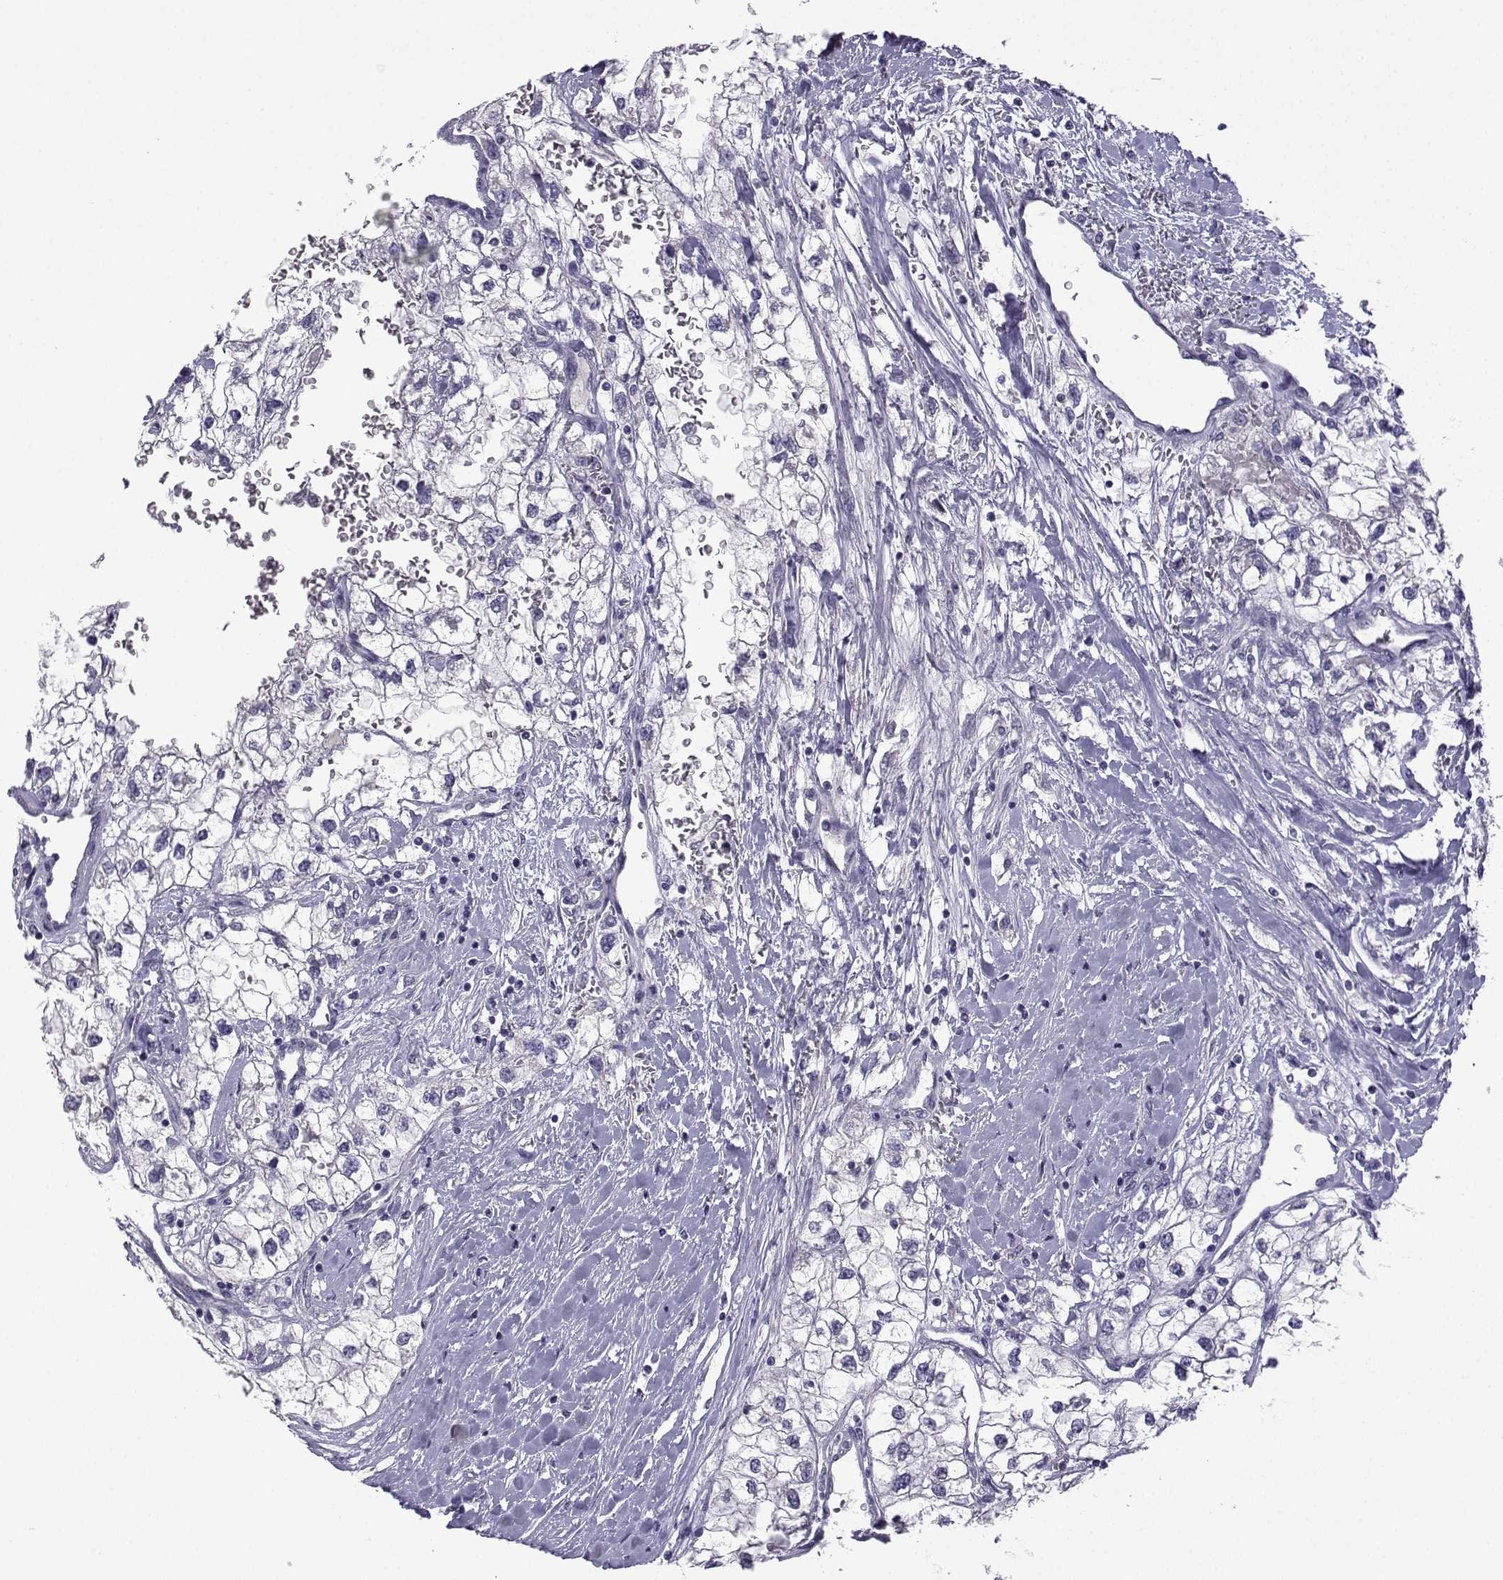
{"staining": {"intensity": "negative", "quantity": "none", "location": "none"}, "tissue": "renal cancer", "cell_type": "Tumor cells", "image_type": "cancer", "snomed": [{"axis": "morphology", "description": "Adenocarcinoma, NOS"}, {"axis": "topography", "description": "Kidney"}], "caption": "Image shows no significant protein expression in tumor cells of renal cancer (adenocarcinoma).", "gene": "SPACA7", "patient": {"sex": "male", "age": 59}}